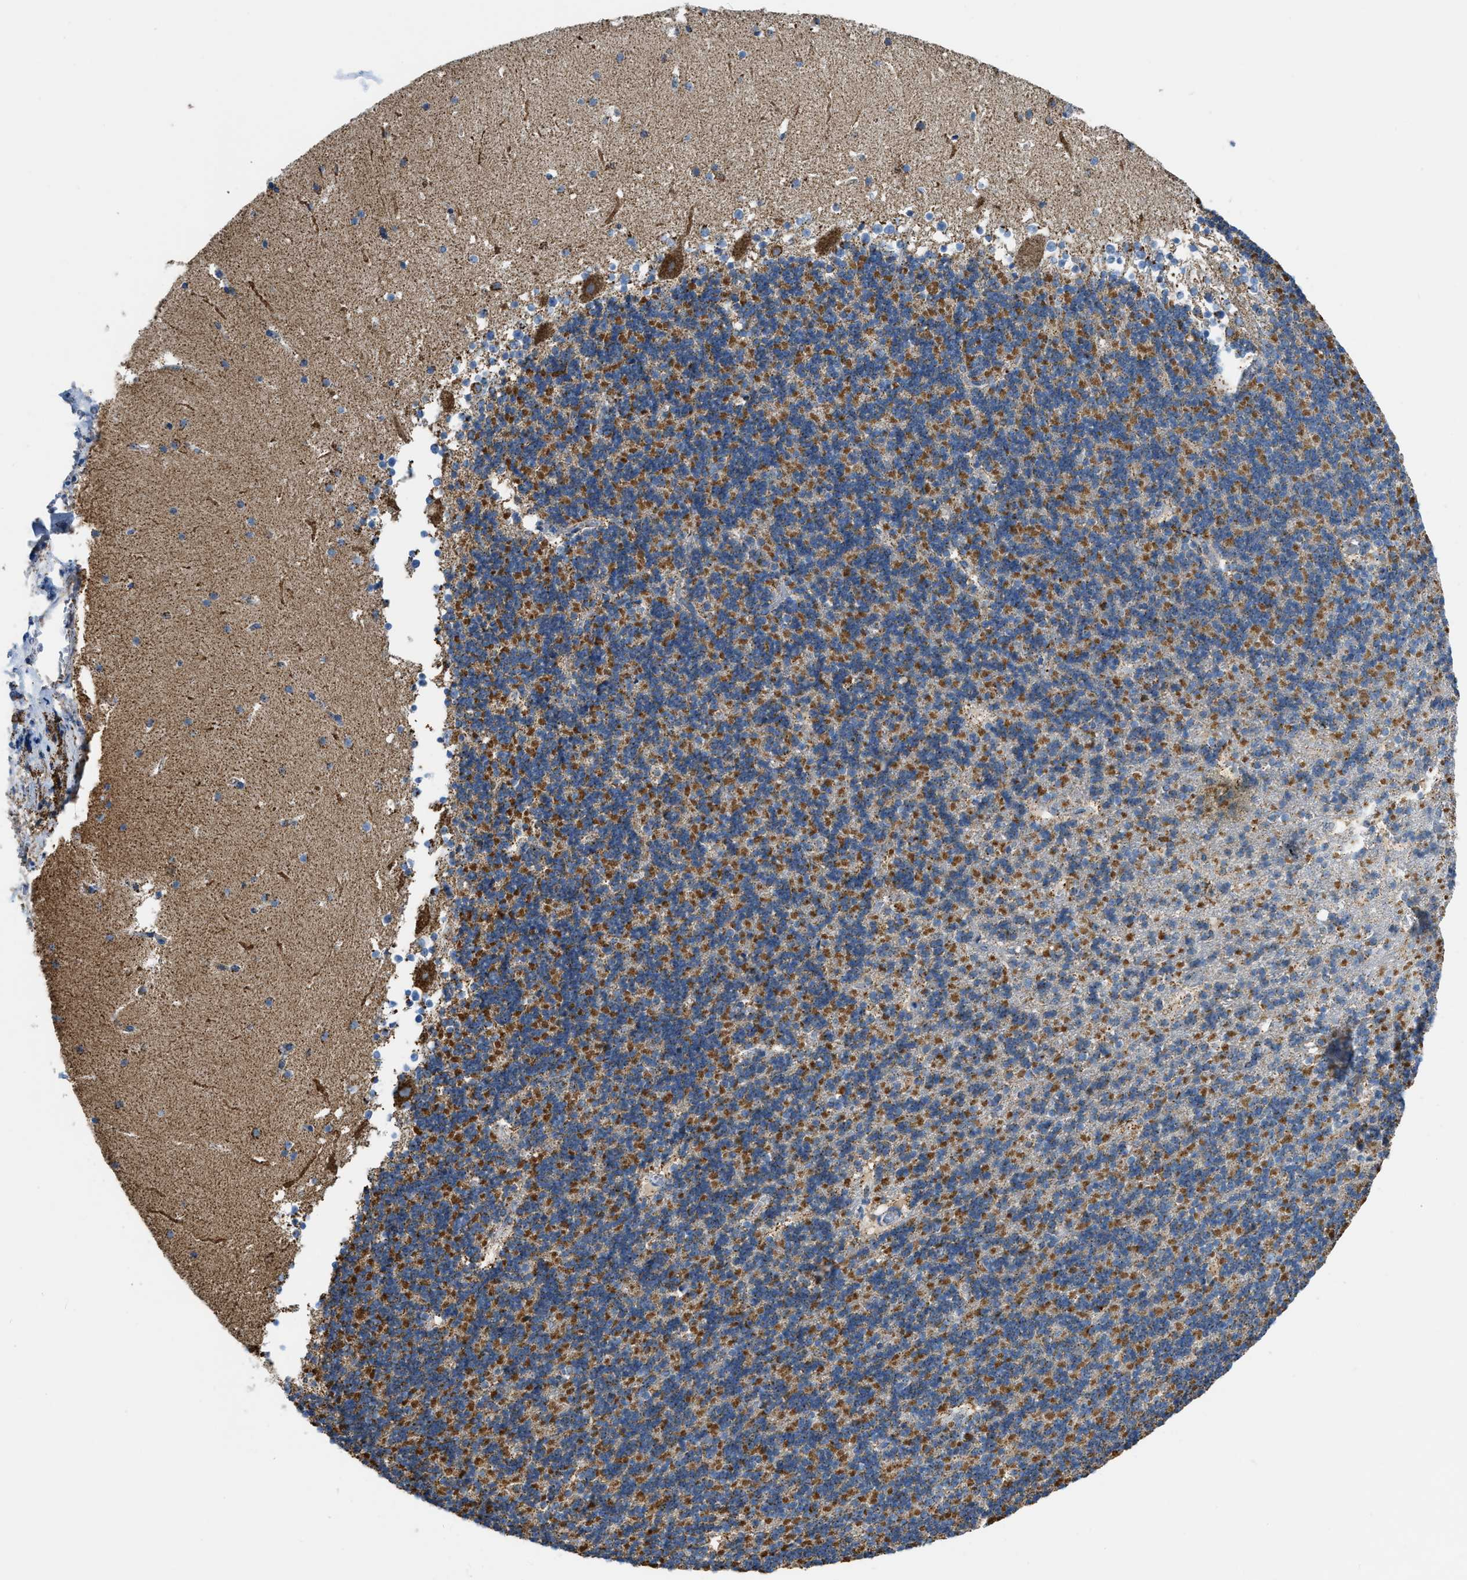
{"staining": {"intensity": "moderate", "quantity": ">75%", "location": "cytoplasmic/membranous"}, "tissue": "cerebellum", "cell_type": "Cells in granular layer", "image_type": "normal", "snomed": [{"axis": "morphology", "description": "Normal tissue, NOS"}, {"axis": "topography", "description": "Cerebellum"}], "caption": "Cells in granular layer reveal medium levels of moderate cytoplasmic/membranous staining in about >75% of cells in unremarkable cerebellum. Immunohistochemistry stains the protein of interest in brown and the nuclei are stained blue.", "gene": "ETFB", "patient": {"sex": "male", "age": 45}}